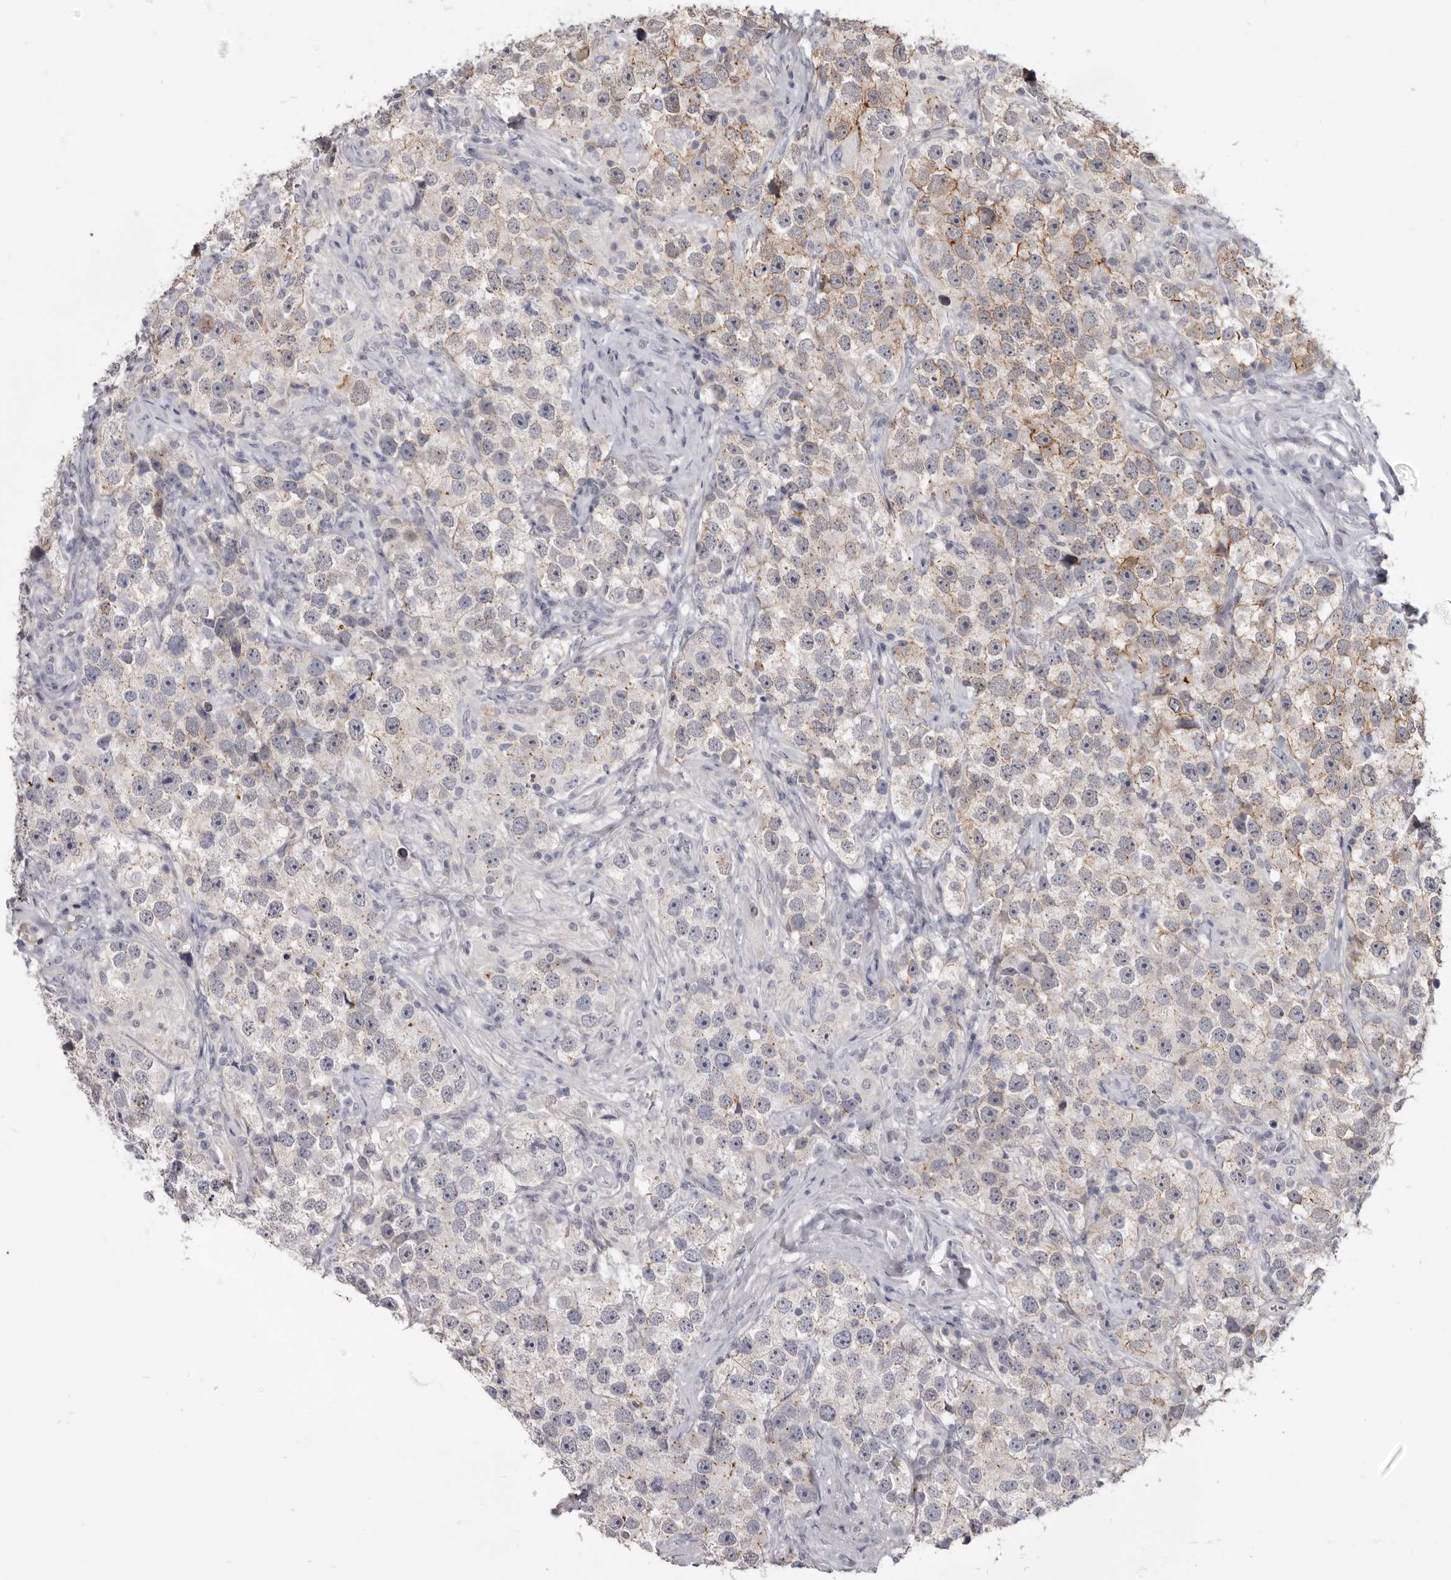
{"staining": {"intensity": "moderate", "quantity": "25%-75%", "location": "cytoplasmic/membranous"}, "tissue": "testis cancer", "cell_type": "Tumor cells", "image_type": "cancer", "snomed": [{"axis": "morphology", "description": "Seminoma, NOS"}, {"axis": "topography", "description": "Testis"}], "caption": "Immunohistochemistry histopathology image of neoplastic tissue: human testis cancer (seminoma) stained using immunohistochemistry reveals medium levels of moderate protein expression localized specifically in the cytoplasmic/membranous of tumor cells, appearing as a cytoplasmic/membranous brown color.", "gene": "CGN", "patient": {"sex": "male", "age": 49}}